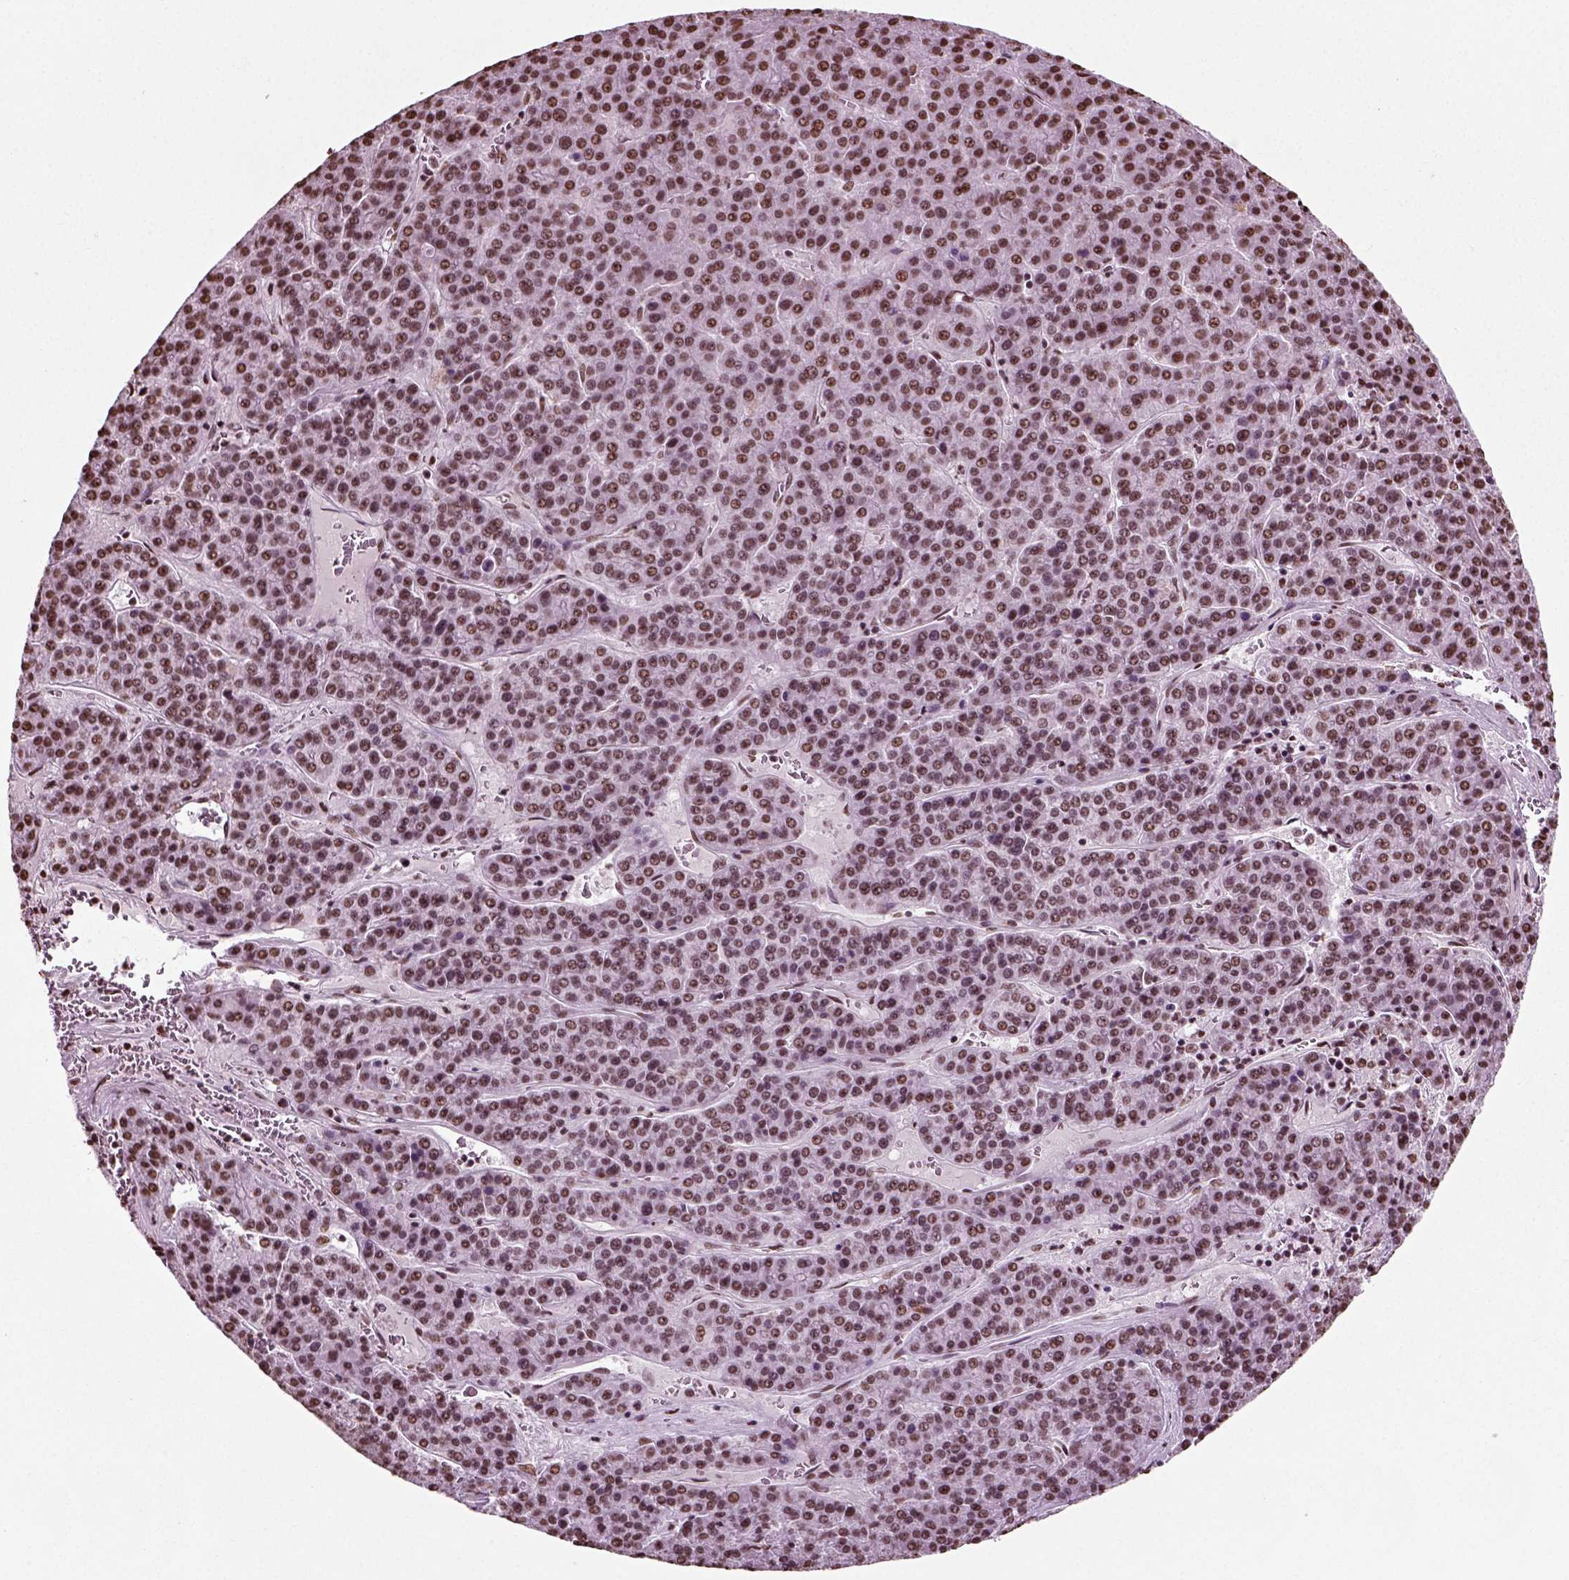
{"staining": {"intensity": "moderate", "quantity": "<25%", "location": "nuclear"}, "tissue": "liver cancer", "cell_type": "Tumor cells", "image_type": "cancer", "snomed": [{"axis": "morphology", "description": "Carcinoma, Hepatocellular, NOS"}, {"axis": "topography", "description": "Liver"}], "caption": "Immunohistochemistry histopathology image of neoplastic tissue: human hepatocellular carcinoma (liver) stained using immunohistochemistry reveals low levels of moderate protein expression localized specifically in the nuclear of tumor cells, appearing as a nuclear brown color.", "gene": "POLR1H", "patient": {"sex": "female", "age": 58}}